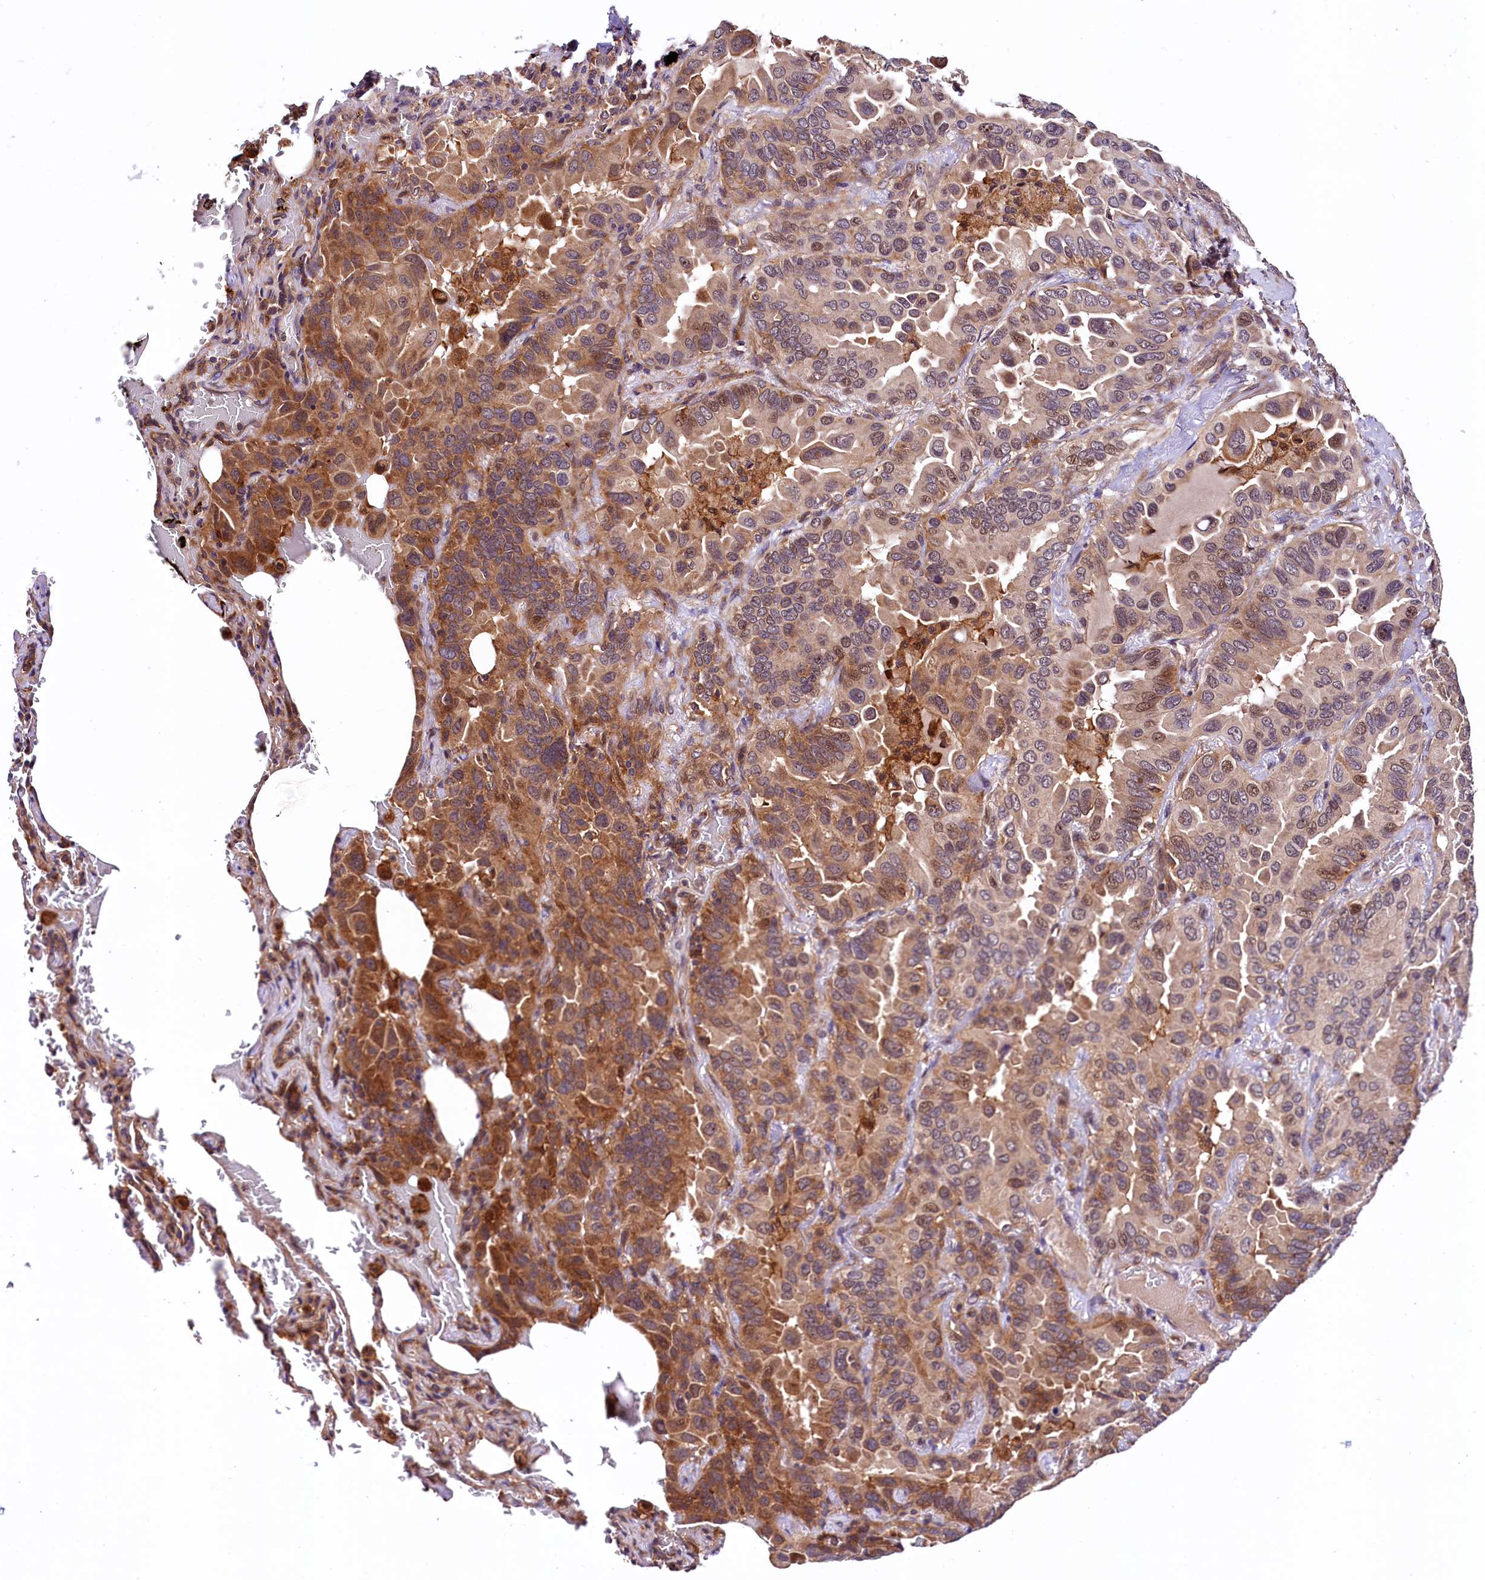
{"staining": {"intensity": "moderate", "quantity": ">75%", "location": "cytoplasmic/membranous,nuclear"}, "tissue": "lung cancer", "cell_type": "Tumor cells", "image_type": "cancer", "snomed": [{"axis": "morphology", "description": "Adenocarcinoma, NOS"}, {"axis": "topography", "description": "Lung"}], "caption": "DAB (3,3'-diaminobenzidine) immunohistochemical staining of human adenocarcinoma (lung) shows moderate cytoplasmic/membranous and nuclear protein expression in about >75% of tumor cells. Using DAB (3,3'-diaminobenzidine) (brown) and hematoxylin (blue) stains, captured at high magnification using brightfield microscopy.", "gene": "VPS35", "patient": {"sex": "male", "age": 64}}